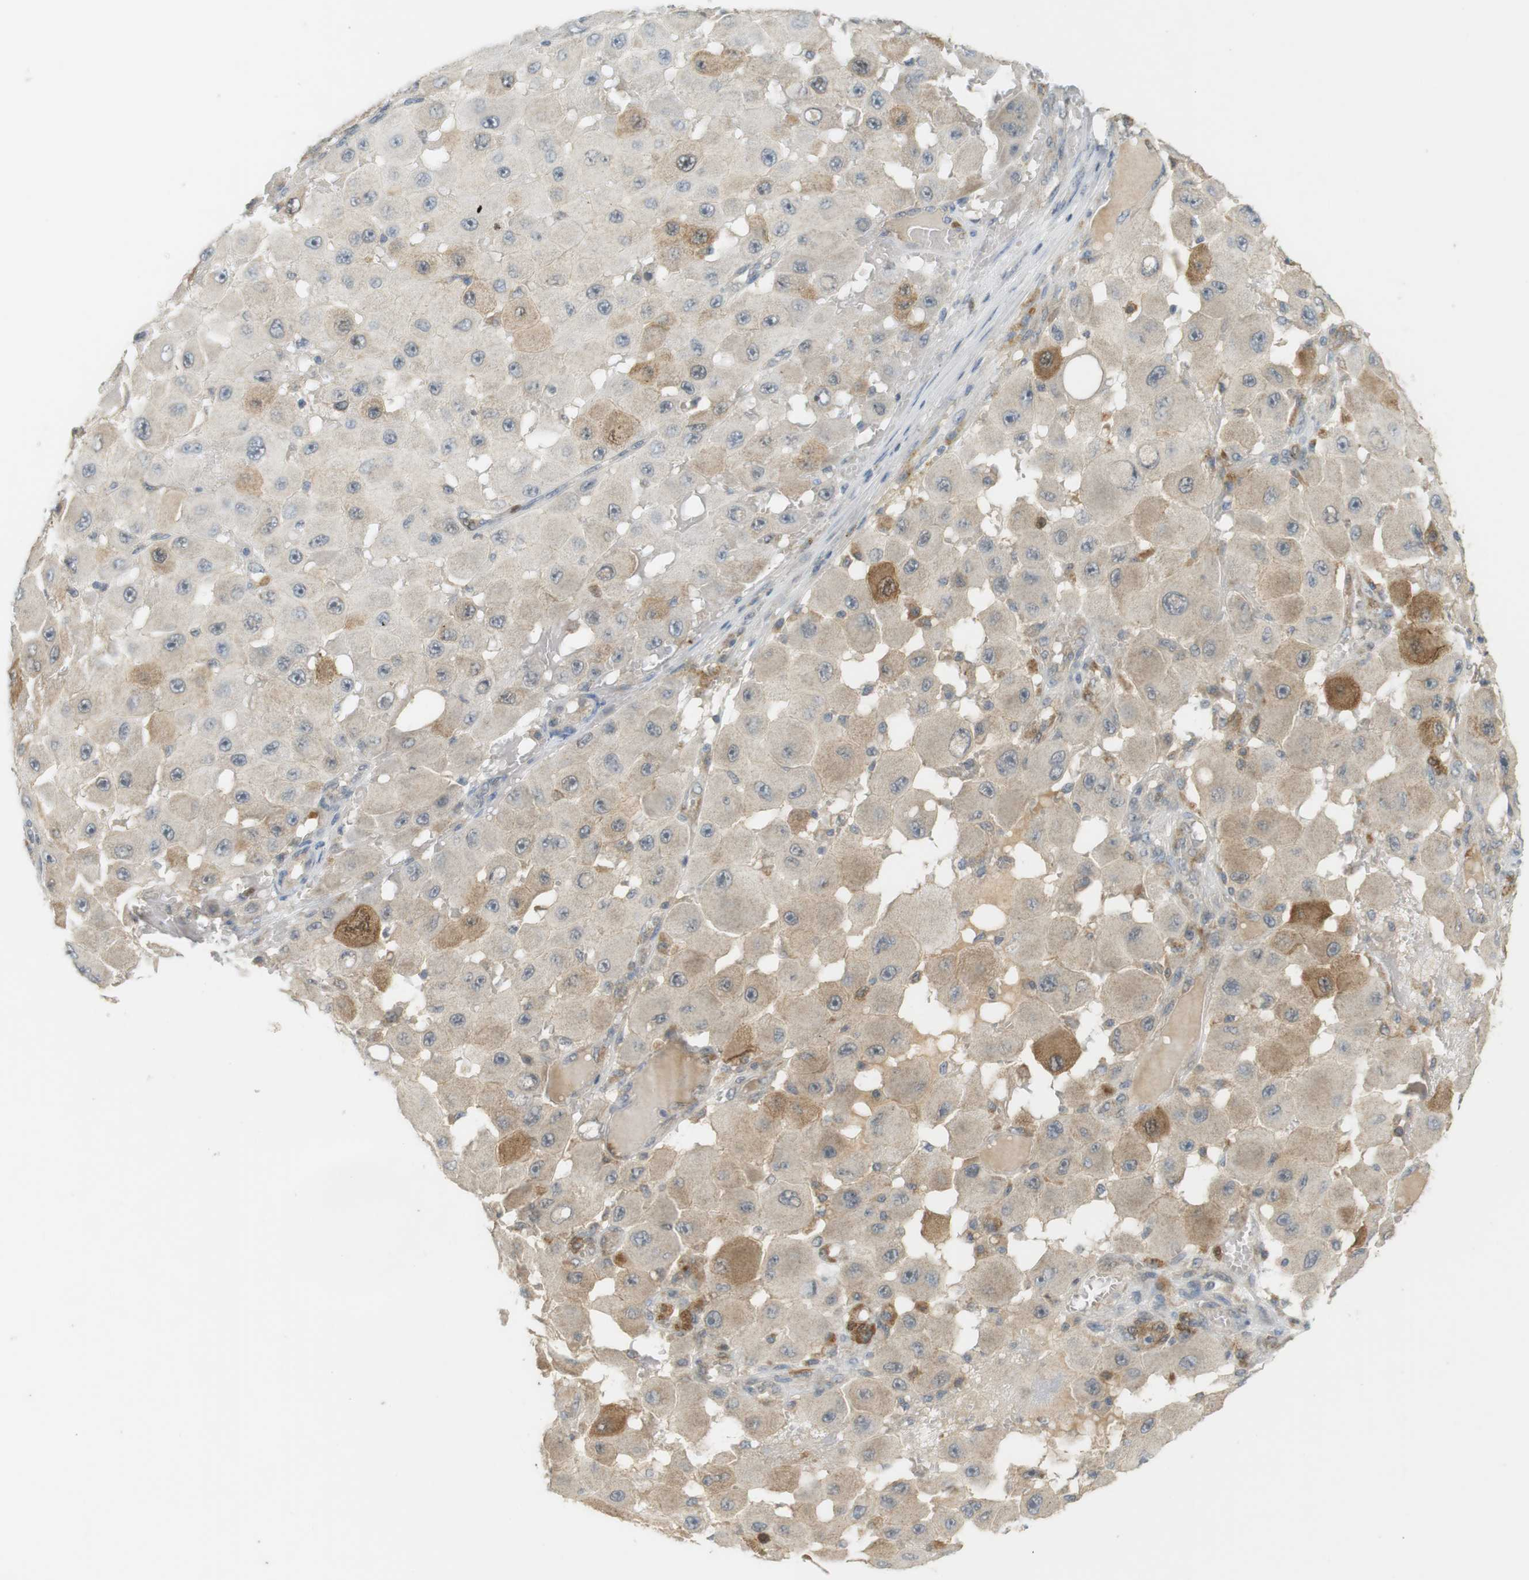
{"staining": {"intensity": "moderate", "quantity": "<25%", "location": "cytoplasmic/membranous"}, "tissue": "melanoma", "cell_type": "Tumor cells", "image_type": "cancer", "snomed": [{"axis": "morphology", "description": "Malignant melanoma, NOS"}, {"axis": "topography", "description": "Skin"}], "caption": "Immunohistochemical staining of melanoma demonstrates low levels of moderate cytoplasmic/membranous staining in approximately <25% of tumor cells. (IHC, brightfield microscopy, high magnification).", "gene": "TTK", "patient": {"sex": "female", "age": 81}}